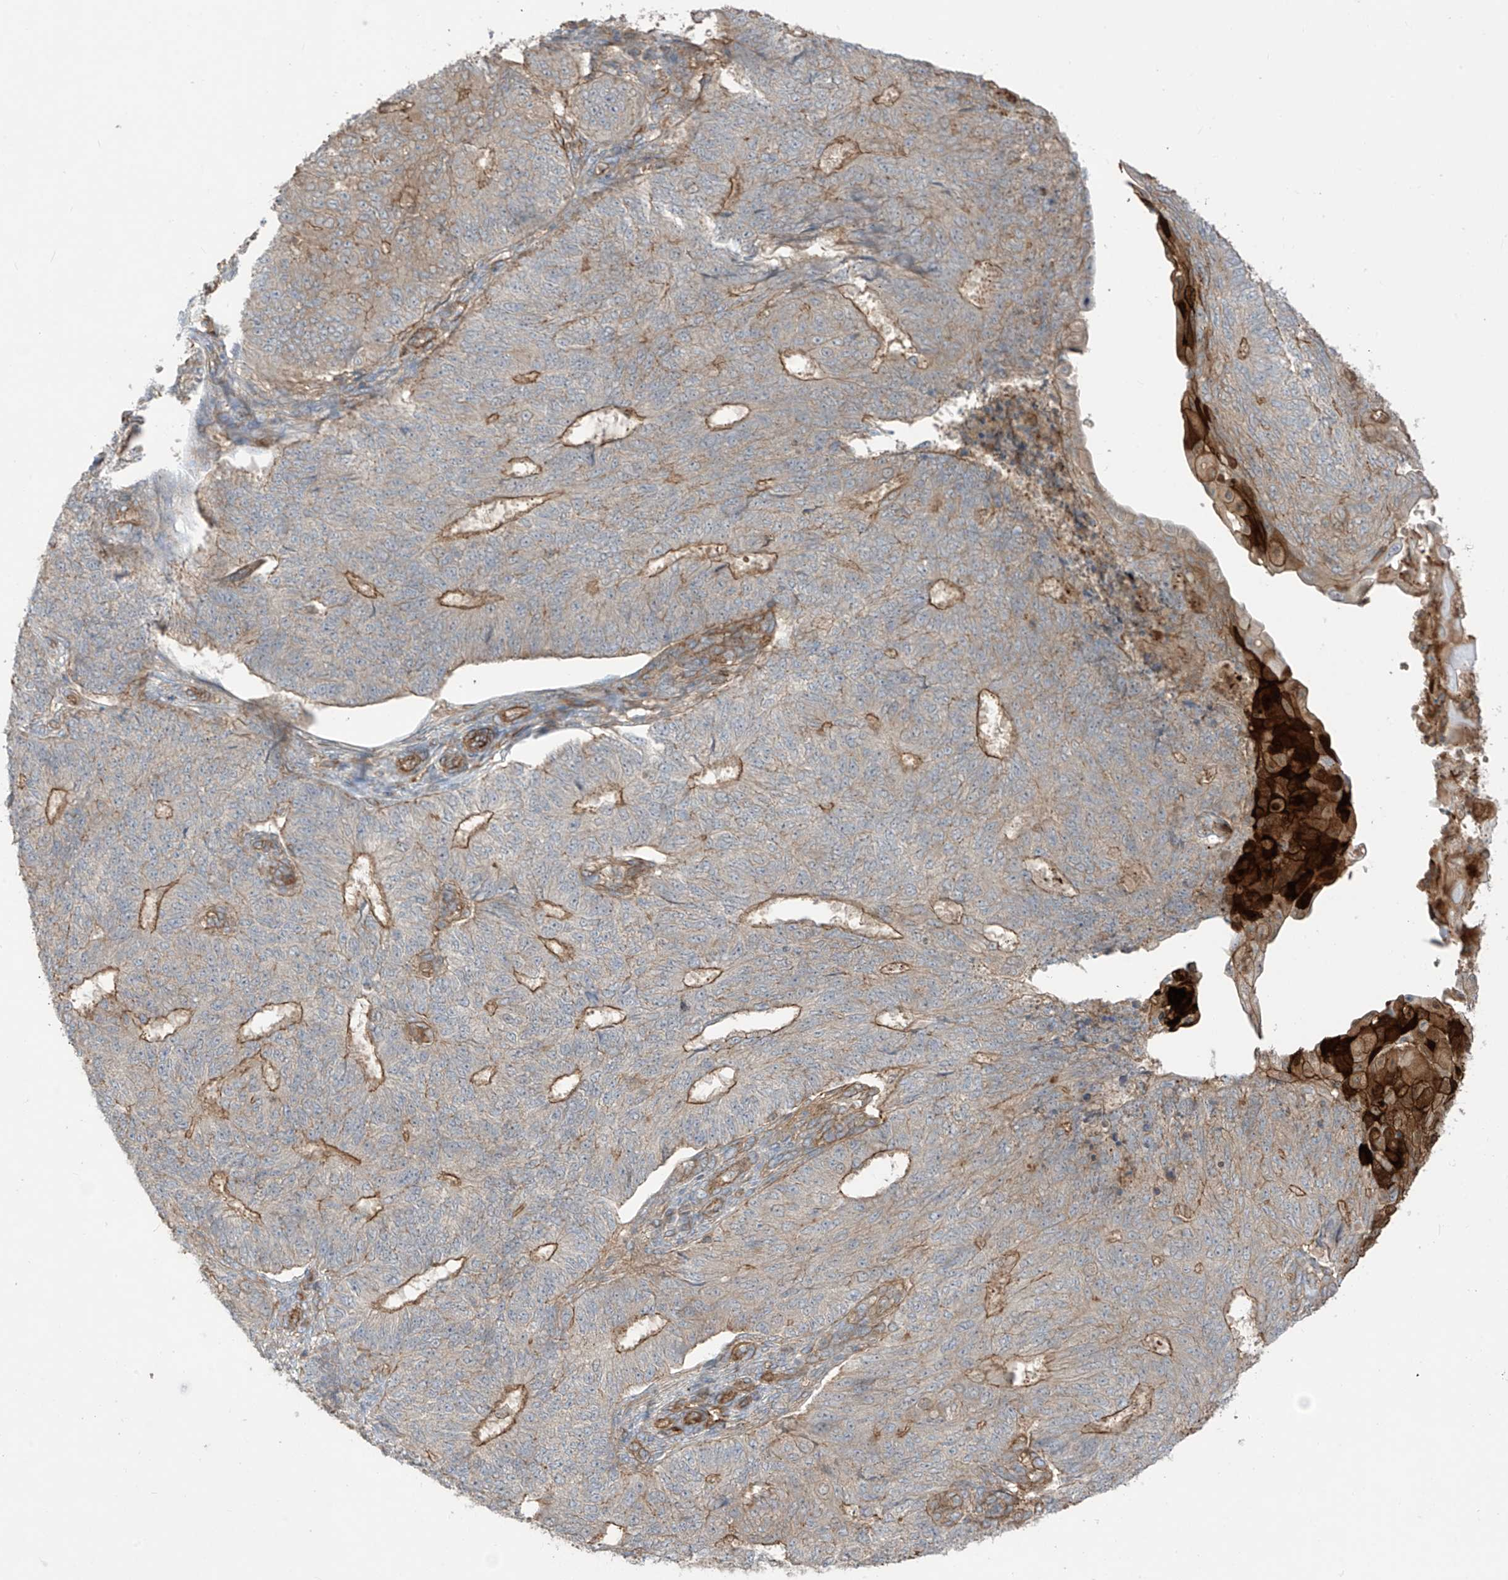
{"staining": {"intensity": "moderate", "quantity": "<25%", "location": "cytoplasmic/membranous"}, "tissue": "endometrial cancer", "cell_type": "Tumor cells", "image_type": "cancer", "snomed": [{"axis": "morphology", "description": "Adenocarcinoma, NOS"}, {"axis": "topography", "description": "Endometrium"}], "caption": "Protein expression analysis of endometrial cancer (adenocarcinoma) reveals moderate cytoplasmic/membranous expression in about <25% of tumor cells.", "gene": "TRMU", "patient": {"sex": "female", "age": 32}}